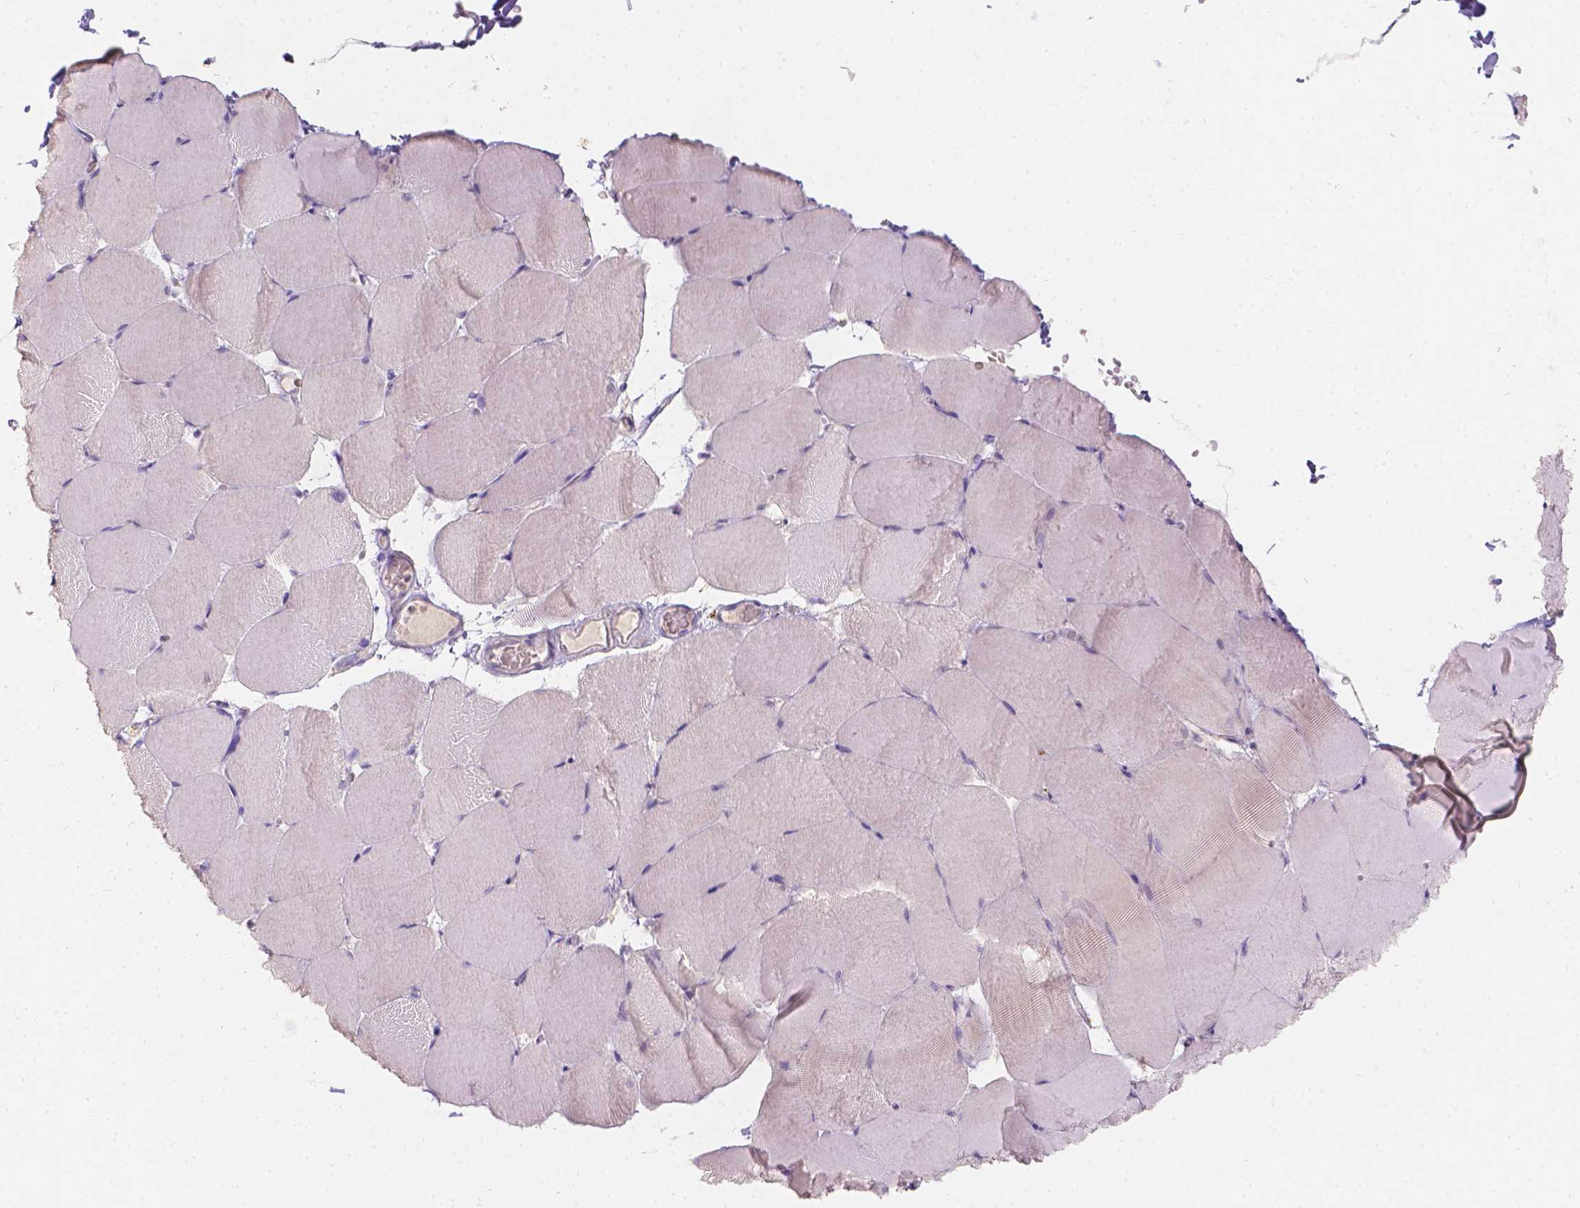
{"staining": {"intensity": "negative", "quantity": "none", "location": "none"}, "tissue": "skeletal muscle", "cell_type": "Myocytes", "image_type": "normal", "snomed": [{"axis": "morphology", "description": "Normal tissue, NOS"}, {"axis": "topography", "description": "Skeletal muscle"}], "caption": "Micrograph shows no significant protein positivity in myocytes of unremarkable skeletal muscle.", "gene": "DCAF4L1", "patient": {"sex": "female", "age": 37}}